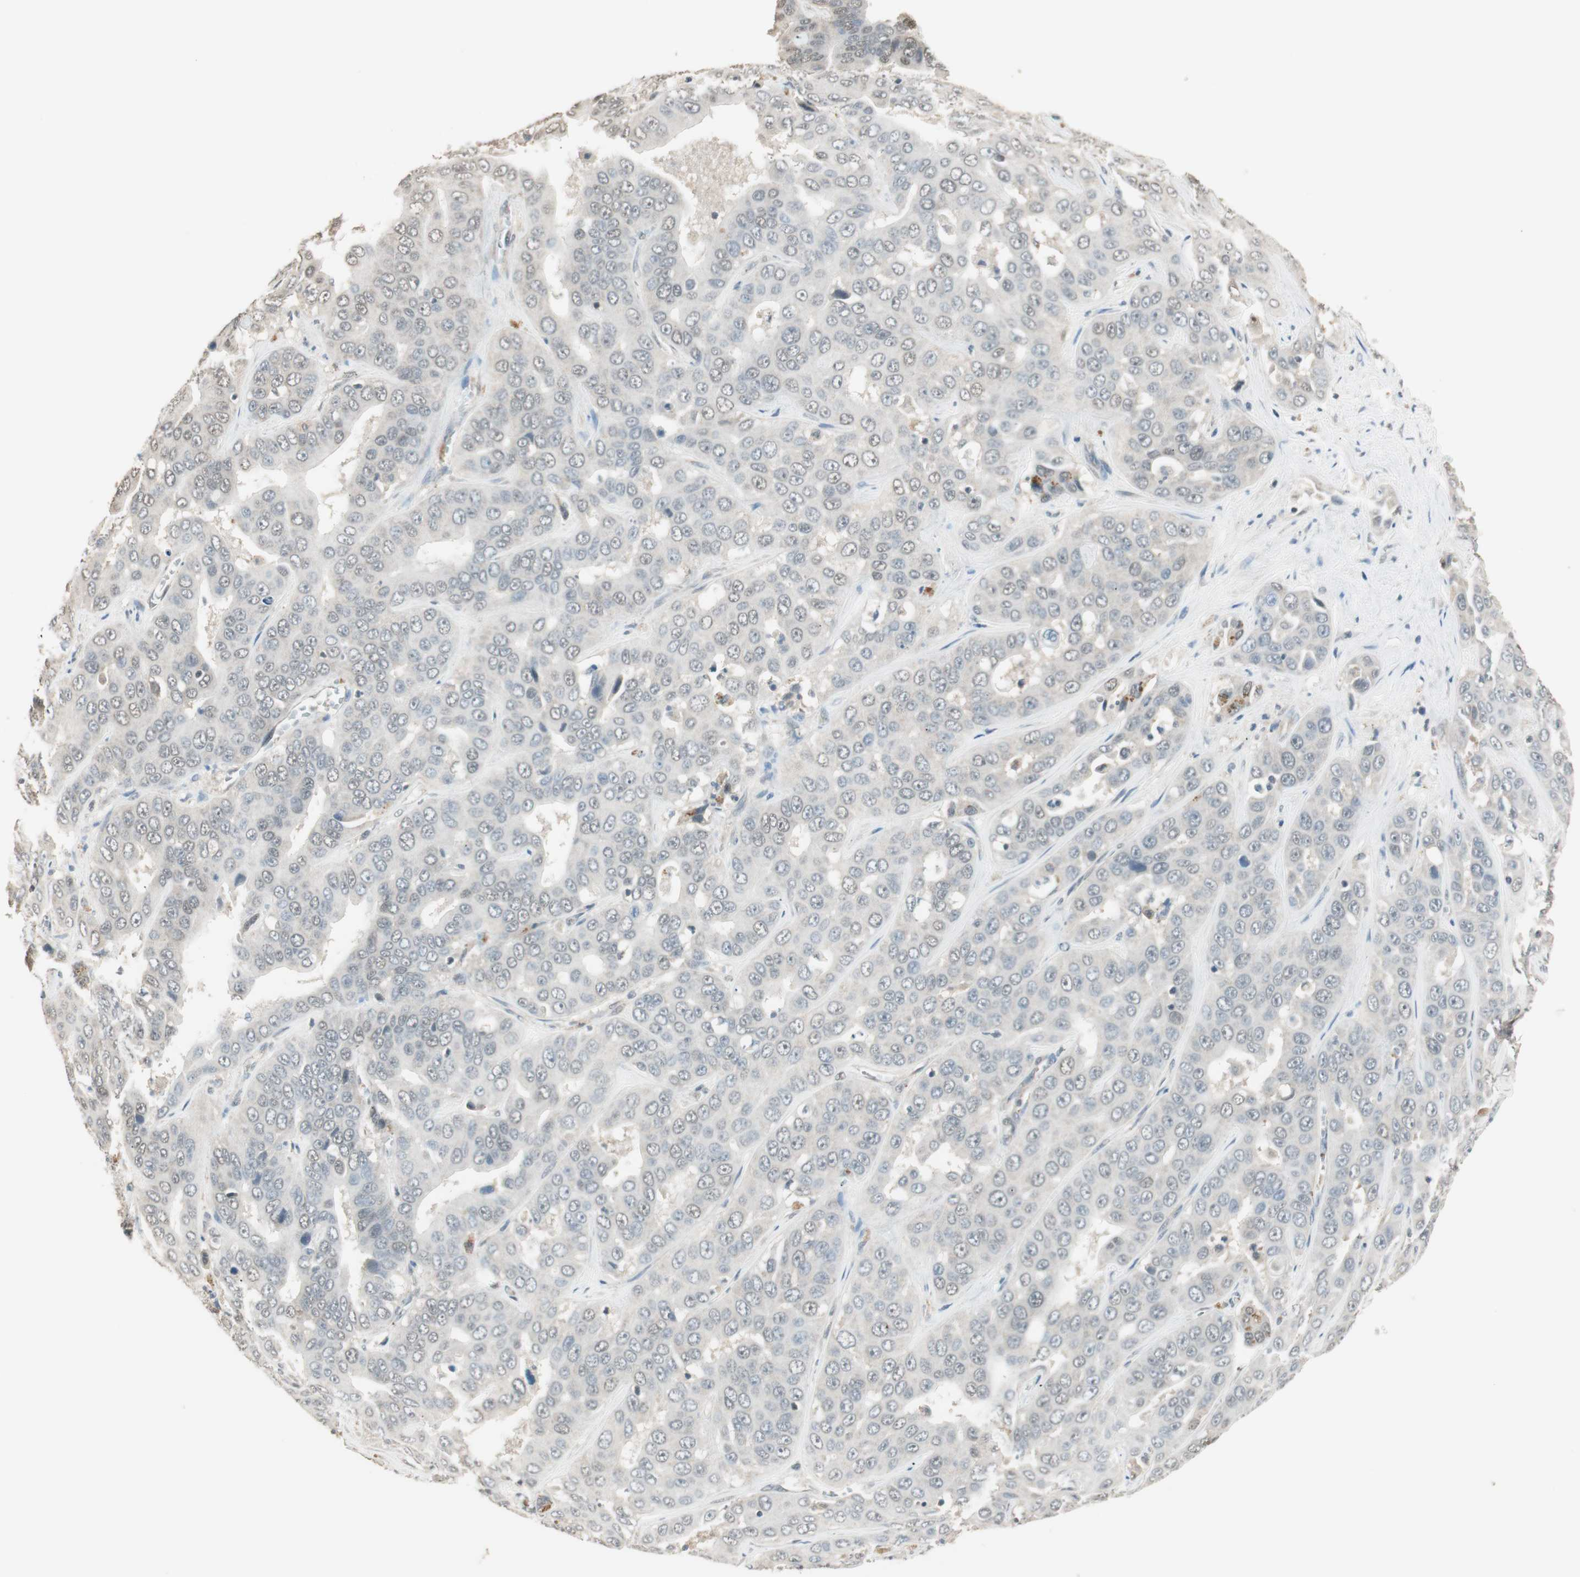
{"staining": {"intensity": "weak", "quantity": "<25%", "location": "nuclear"}, "tissue": "liver cancer", "cell_type": "Tumor cells", "image_type": "cancer", "snomed": [{"axis": "morphology", "description": "Cholangiocarcinoma"}, {"axis": "topography", "description": "Liver"}], "caption": "This is a photomicrograph of immunohistochemistry (IHC) staining of cholangiocarcinoma (liver), which shows no expression in tumor cells.", "gene": "USP5", "patient": {"sex": "female", "age": 52}}